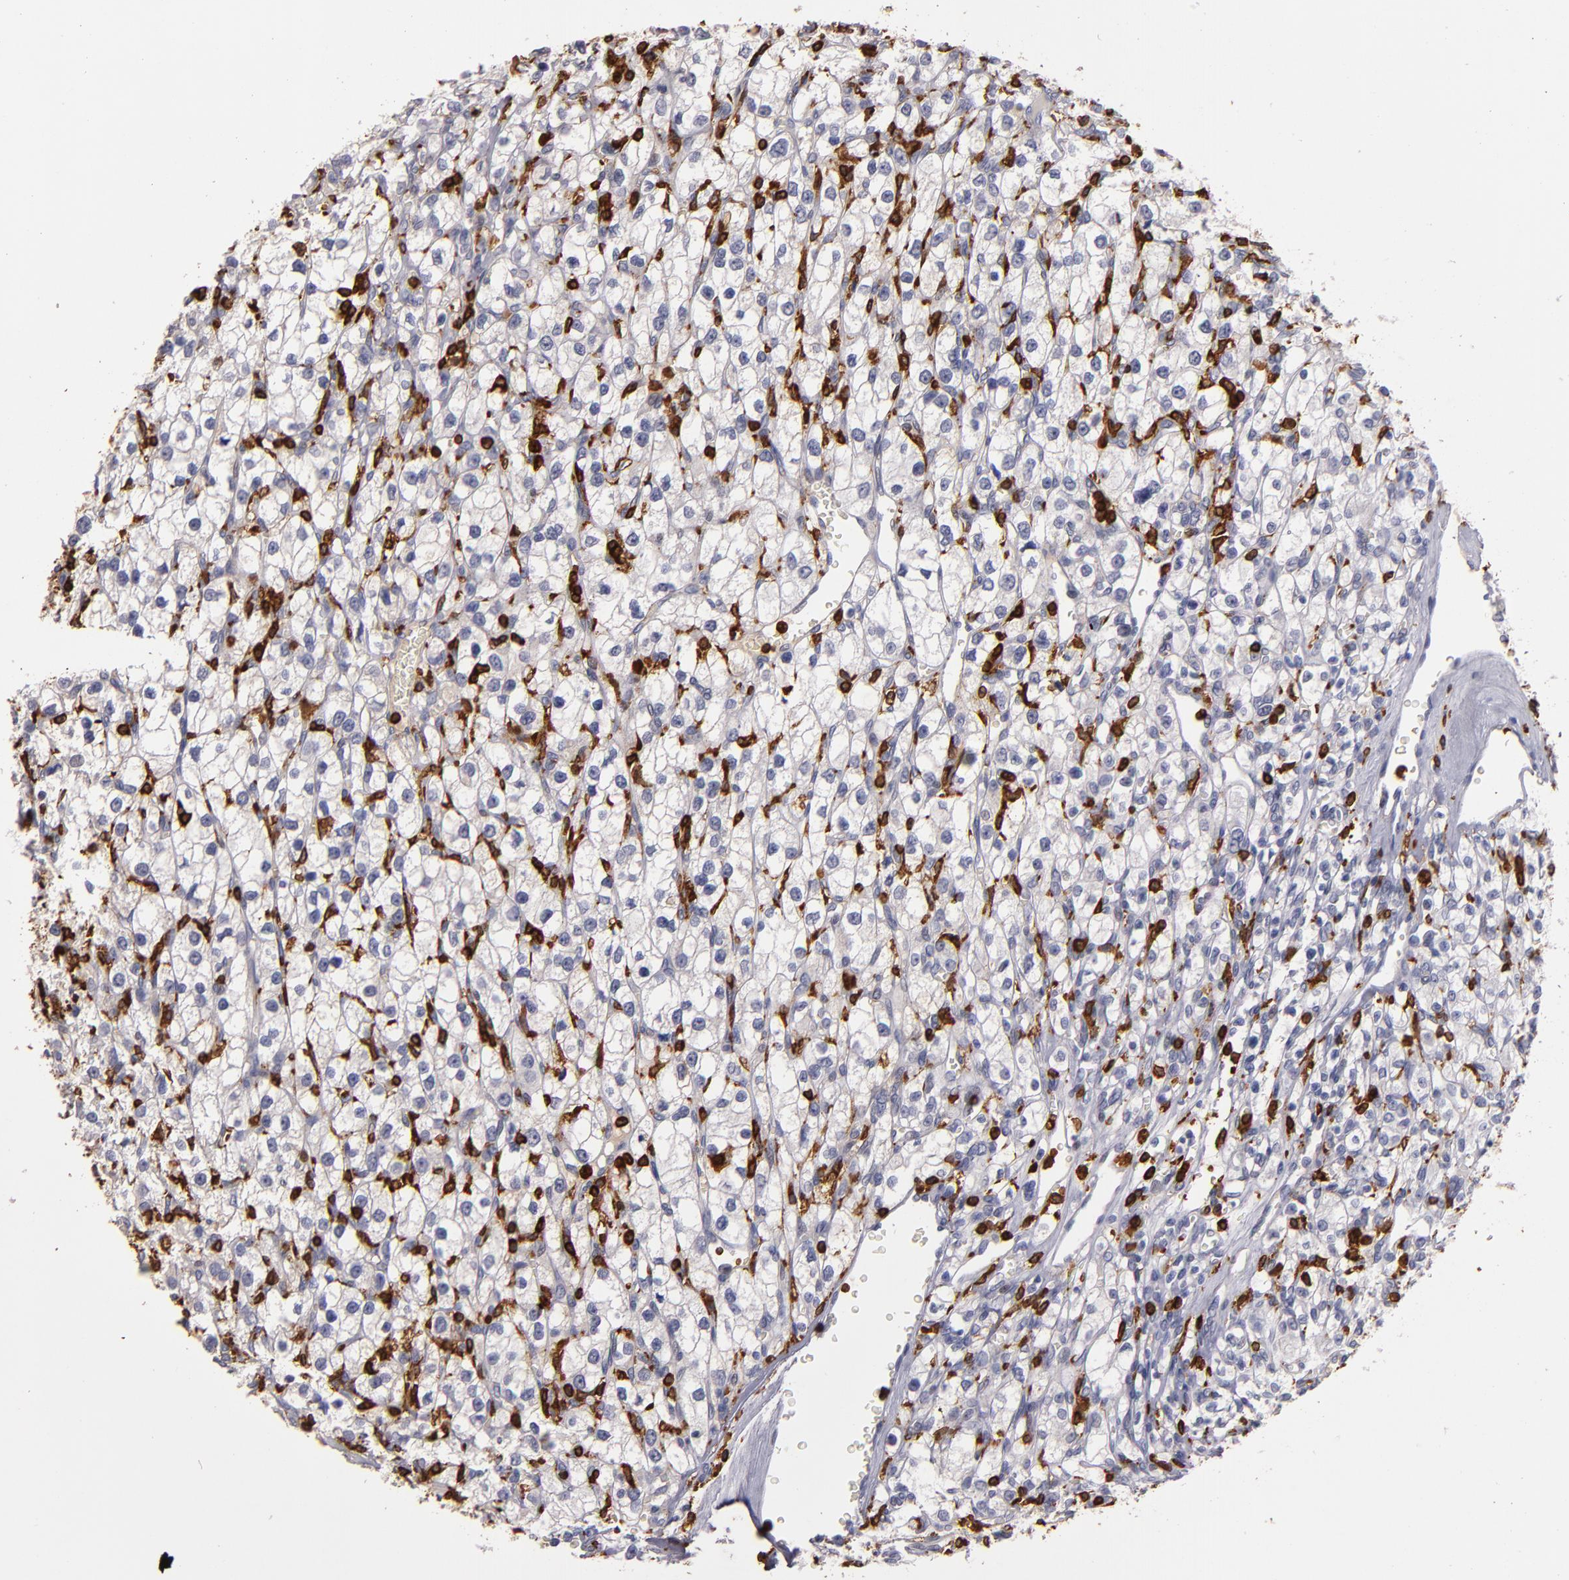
{"staining": {"intensity": "negative", "quantity": "none", "location": "none"}, "tissue": "renal cancer", "cell_type": "Tumor cells", "image_type": "cancer", "snomed": [{"axis": "morphology", "description": "Adenocarcinoma, NOS"}, {"axis": "topography", "description": "Kidney"}], "caption": "Immunohistochemistry (IHC) photomicrograph of human adenocarcinoma (renal) stained for a protein (brown), which exhibits no expression in tumor cells. Brightfield microscopy of immunohistochemistry stained with DAB (brown) and hematoxylin (blue), captured at high magnification.", "gene": "WAS", "patient": {"sex": "female", "age": 62}}